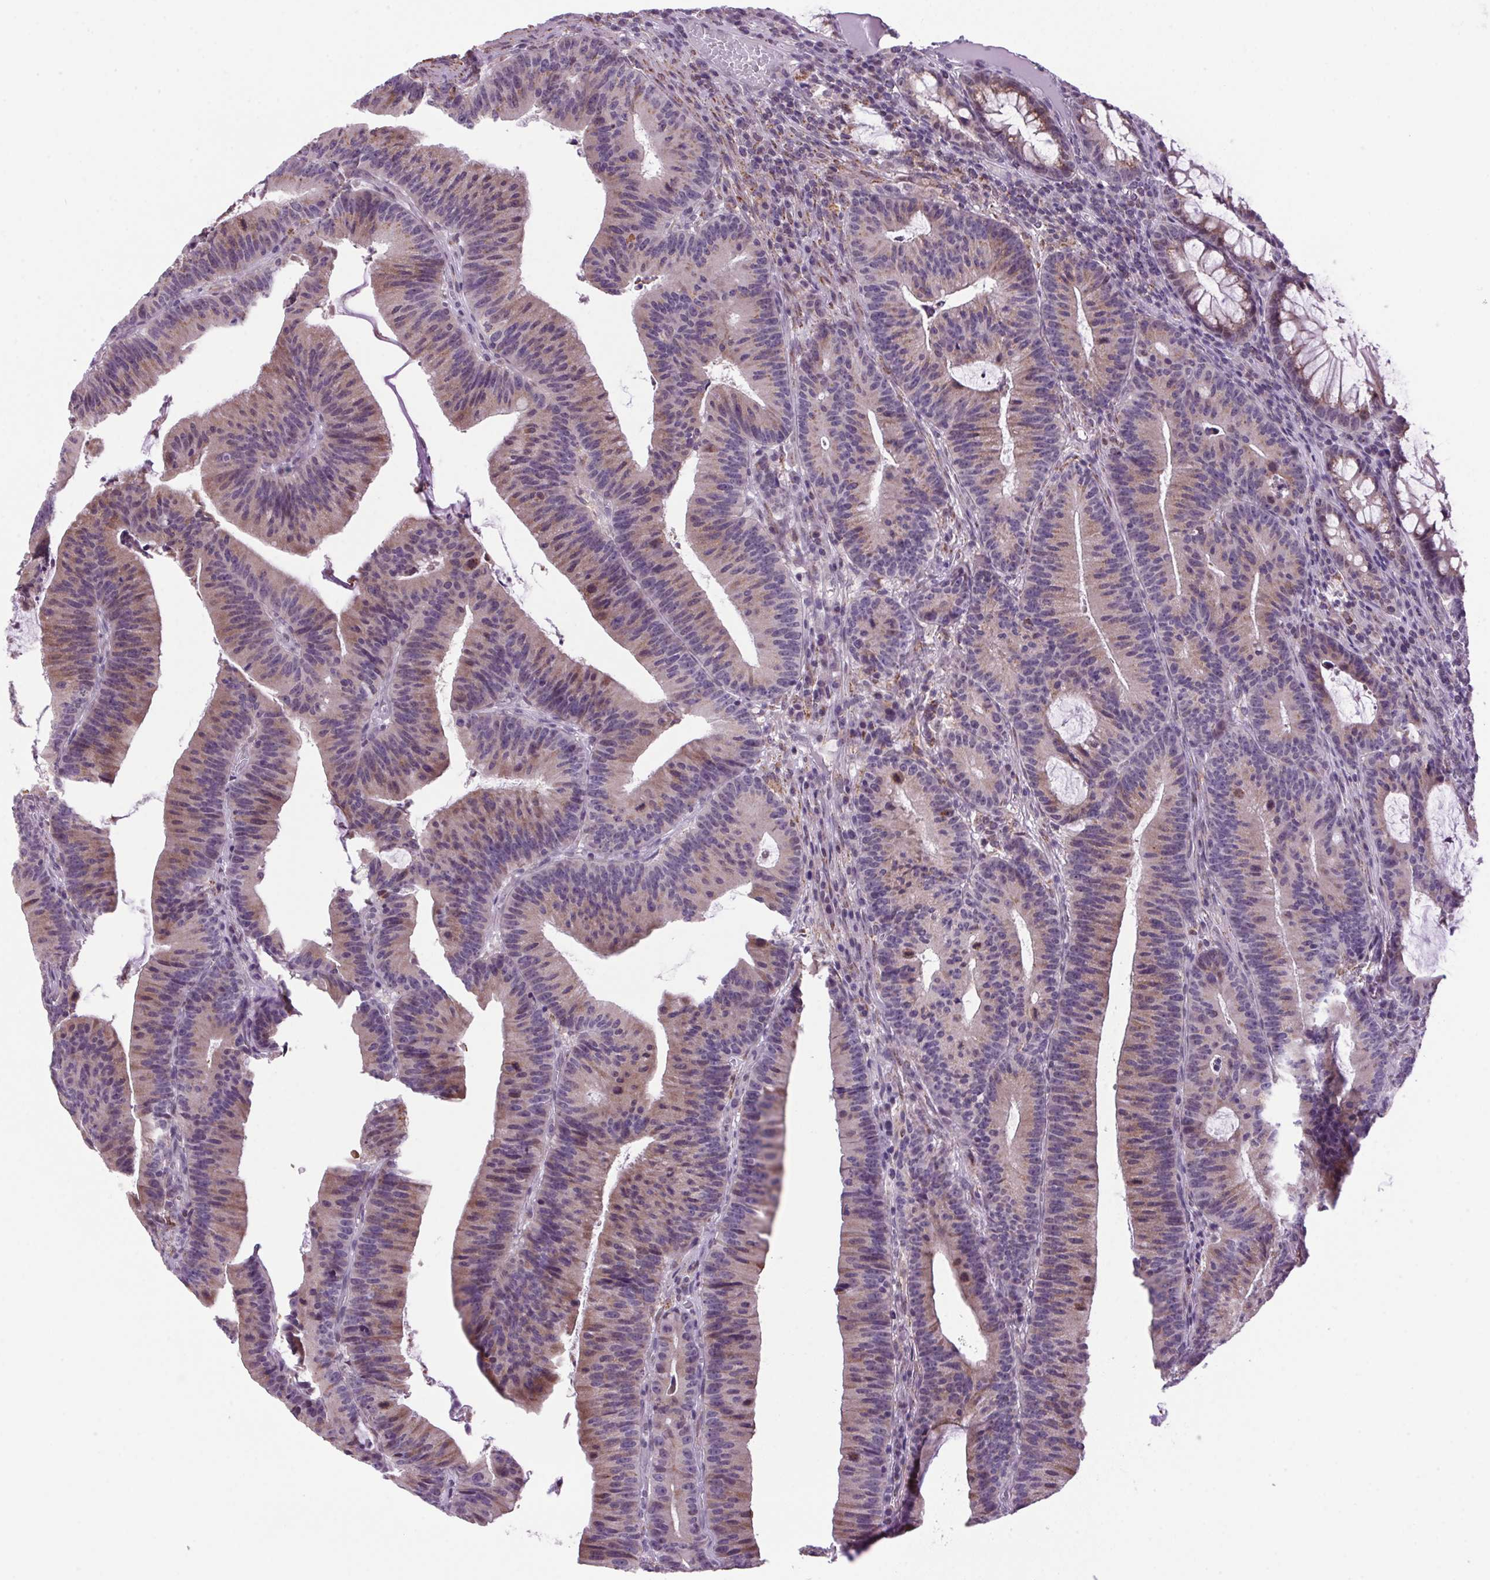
{"staining": {"intensity": "weak", "quantity": "25%-75%", "location": "cytoplasmic/membranous"}, "tissue": "colorectal cancer", "cell_type": "Tumor cells", "image_type": "cancer", "snomed": [{"axis": "morphology", "description": "Adenocarcinoma, NOS"}, {"axis": "topography", "description": "Colon"}], "caption": "This image reveals immunohistochemistry staining of human adenocarcinoma (colorectal), with low weak cytoplasmic/membranous positivity in approximately 25%-75% of tumor cells.", "gene": "AKR1E2", "patient": {"sex": "female", "age": 78}}